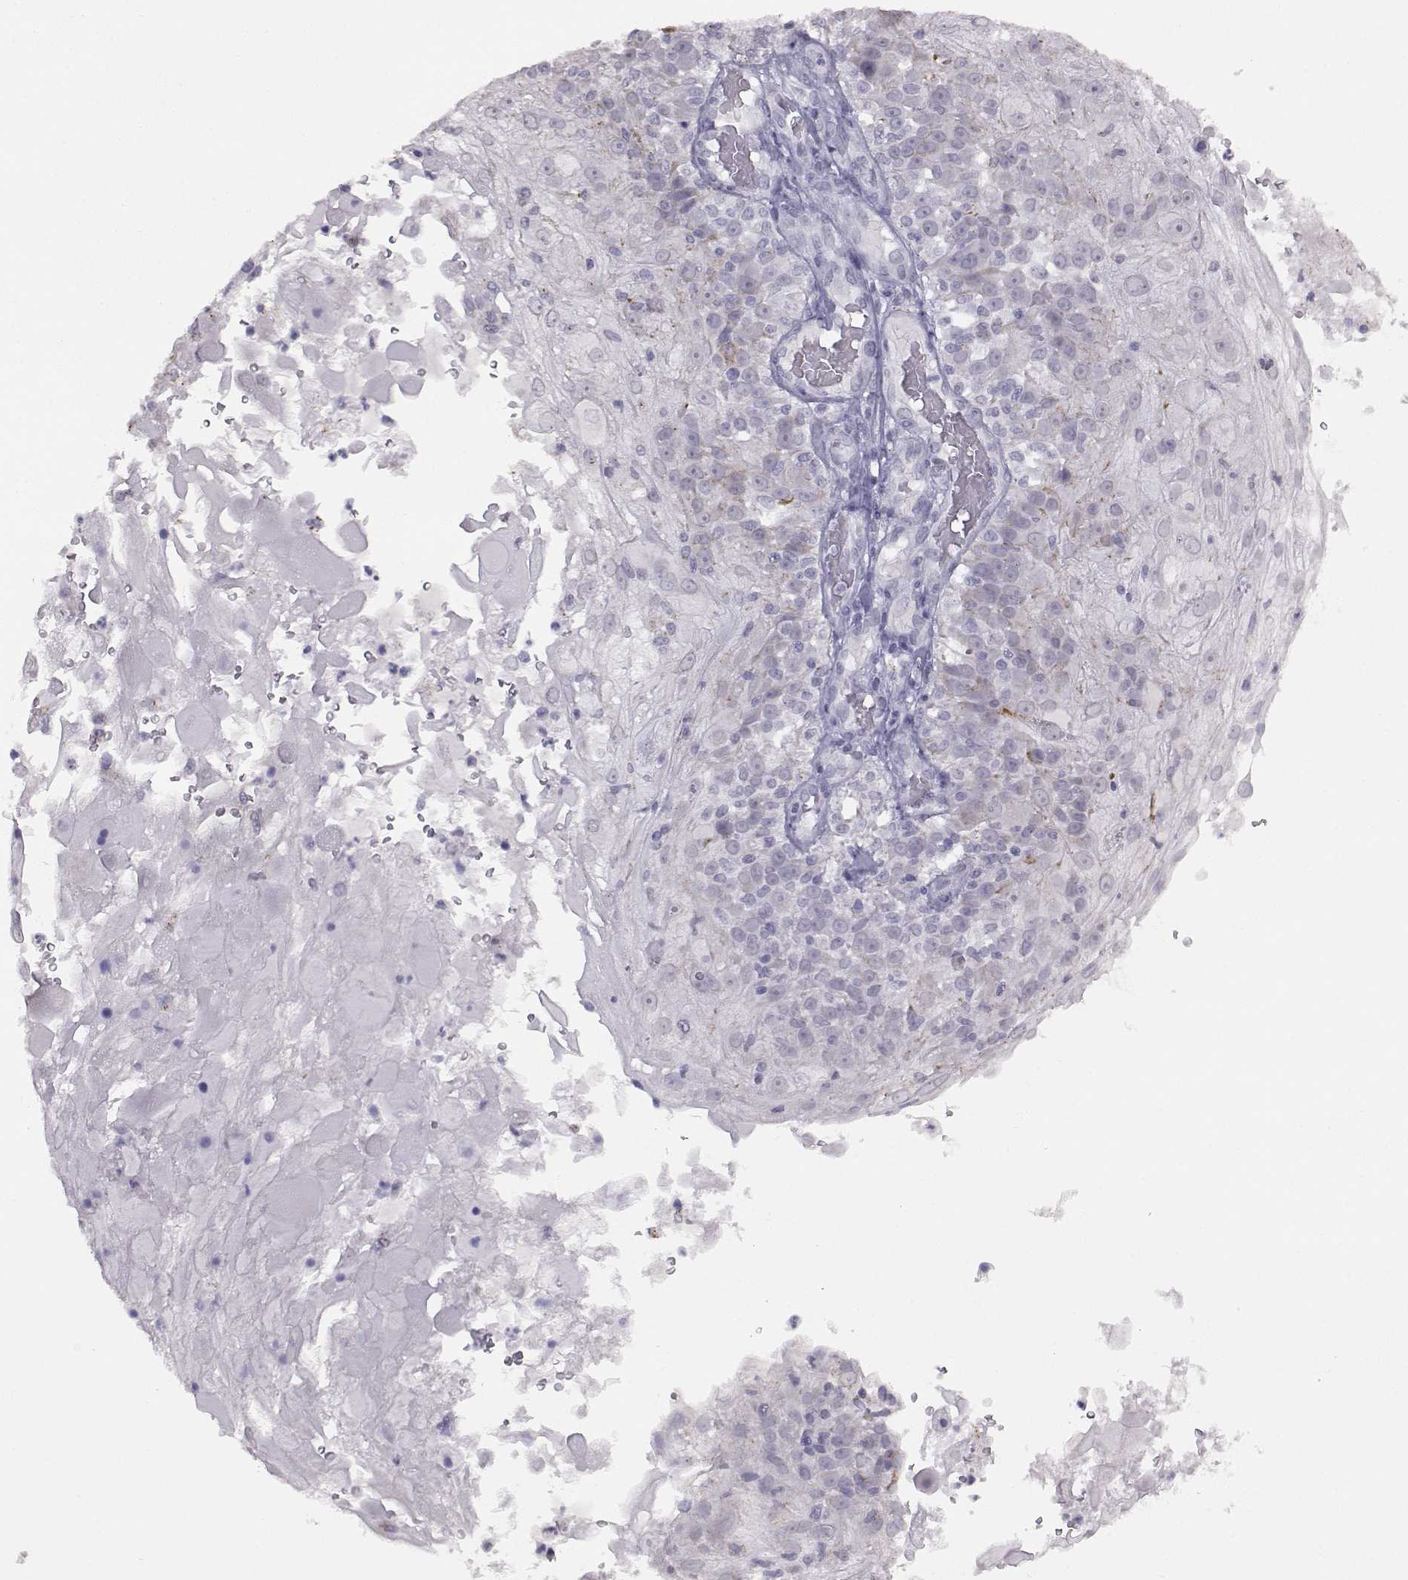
{"staining": {"intensity": "negative", "quantity": "none", "location": "none"}, "tissue": "skin cancer", "cell_type": "Tumor cells", "image_type": "cancer", "snomed": [{"axis": "morphology", "description": "Normal tissue, NOS"}, {"axis": "morphology", "description": "Squamous cell carcinoma, NOS"}, {"axis": "topography", "description": "Skin"}], "caption": "A micrograph of human skin squamous cell carcinoma is negative for staining in tumor cells.", "gene": "VGF", "patient": {"sex": "female", "age": 83}}